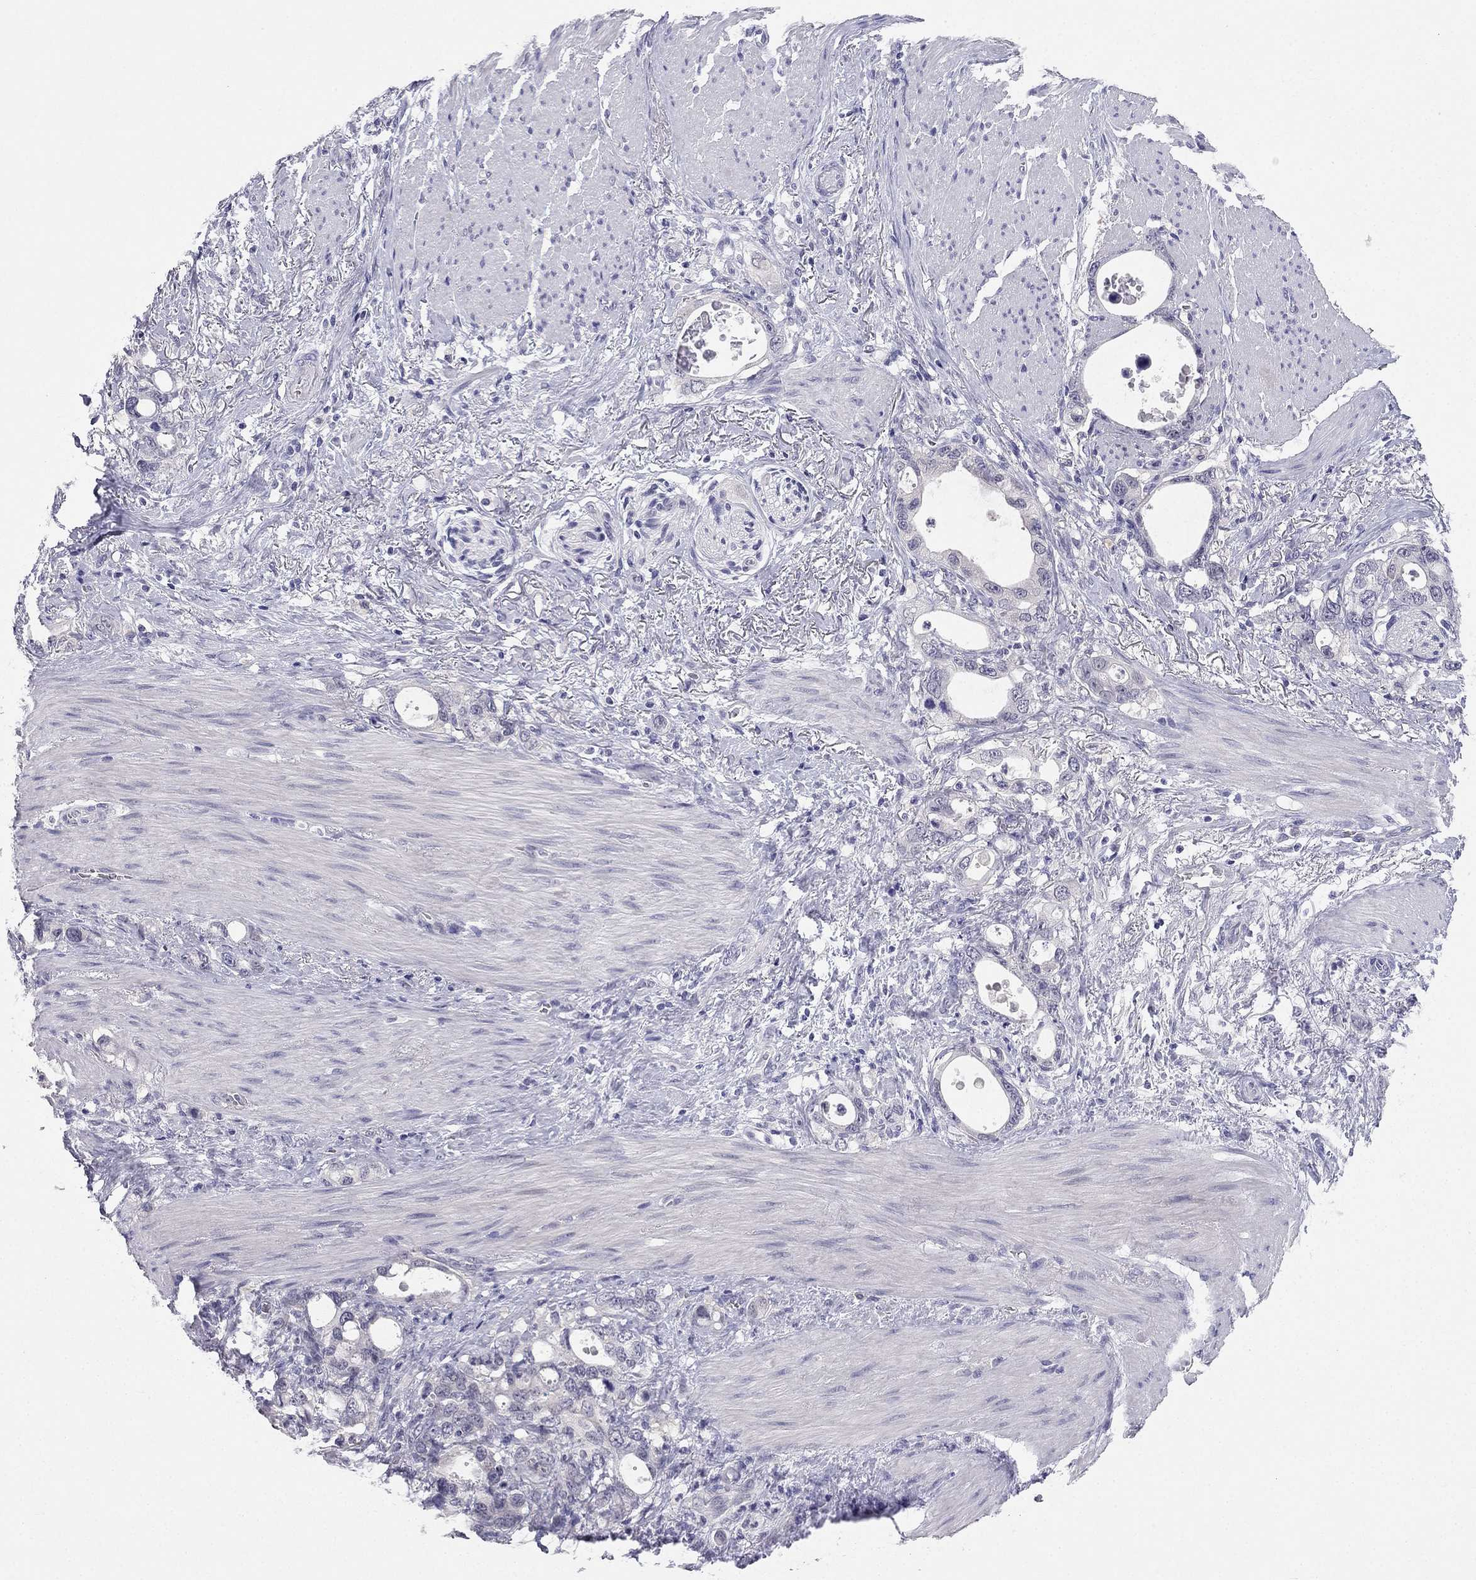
{"staining": {"intensity": "negative", "quantity": "none", "location": "none"}, "tissue": "stomach cancer", "cell_type": "Tumor cells", "image_type": "cancer", "snomed": [{"axis": "morphology", "description": "Adenocarcinoma, NOS"}, {"axis": "topography", "description": "Stomach, upper"}], "caption": "IHC micrograph of neoplastic tissue: human stomach cancer (adenocarcinoma) stained with DAB (3,3'-diaminobenzidine) demonstrates no significant protein expression in tumor cells. (Immunohistochemistry, brightfield microscopy, high magnification).", "gene": "C16orf89", "patient": {"sex": "male", "age": 74}}